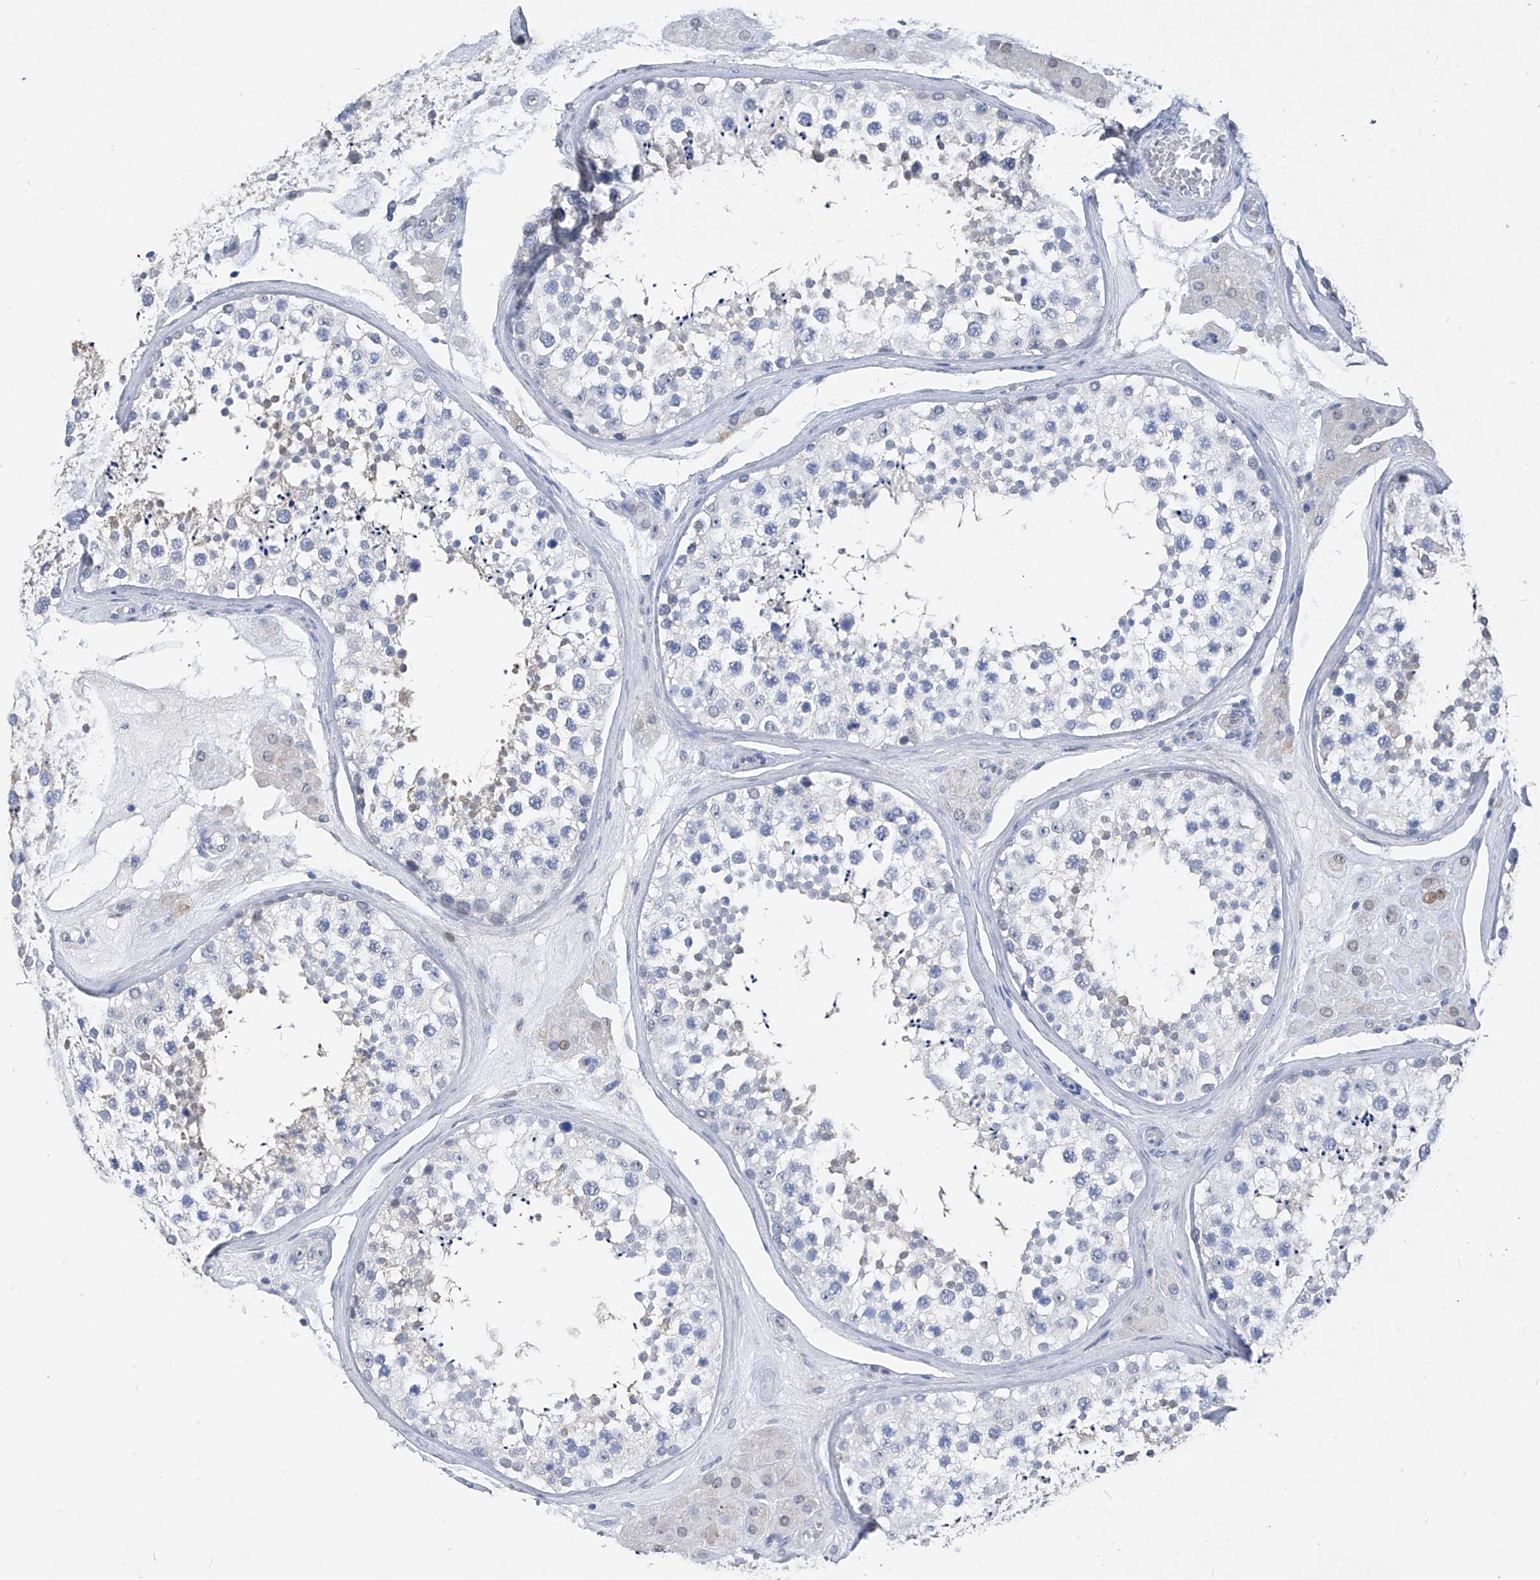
{"staining": {"intensity": "weak", "quantity": "<25%", "location": "cytoplasmic/membranous"}, "tissue": "testis", "cell_type": "Cells in seminiferous ducts", "image_type": "normal", "snomed": [{"axis": "morphology", "description": "Normal tissue, NOS"}, {"axis": "topography", "description": "Testis"}], "caption": "The image shows no significant staining in cells in seminiferous ducts of testis.", "gene": "ADRA1A", "patient": {"sex": "male", "age": 46}}